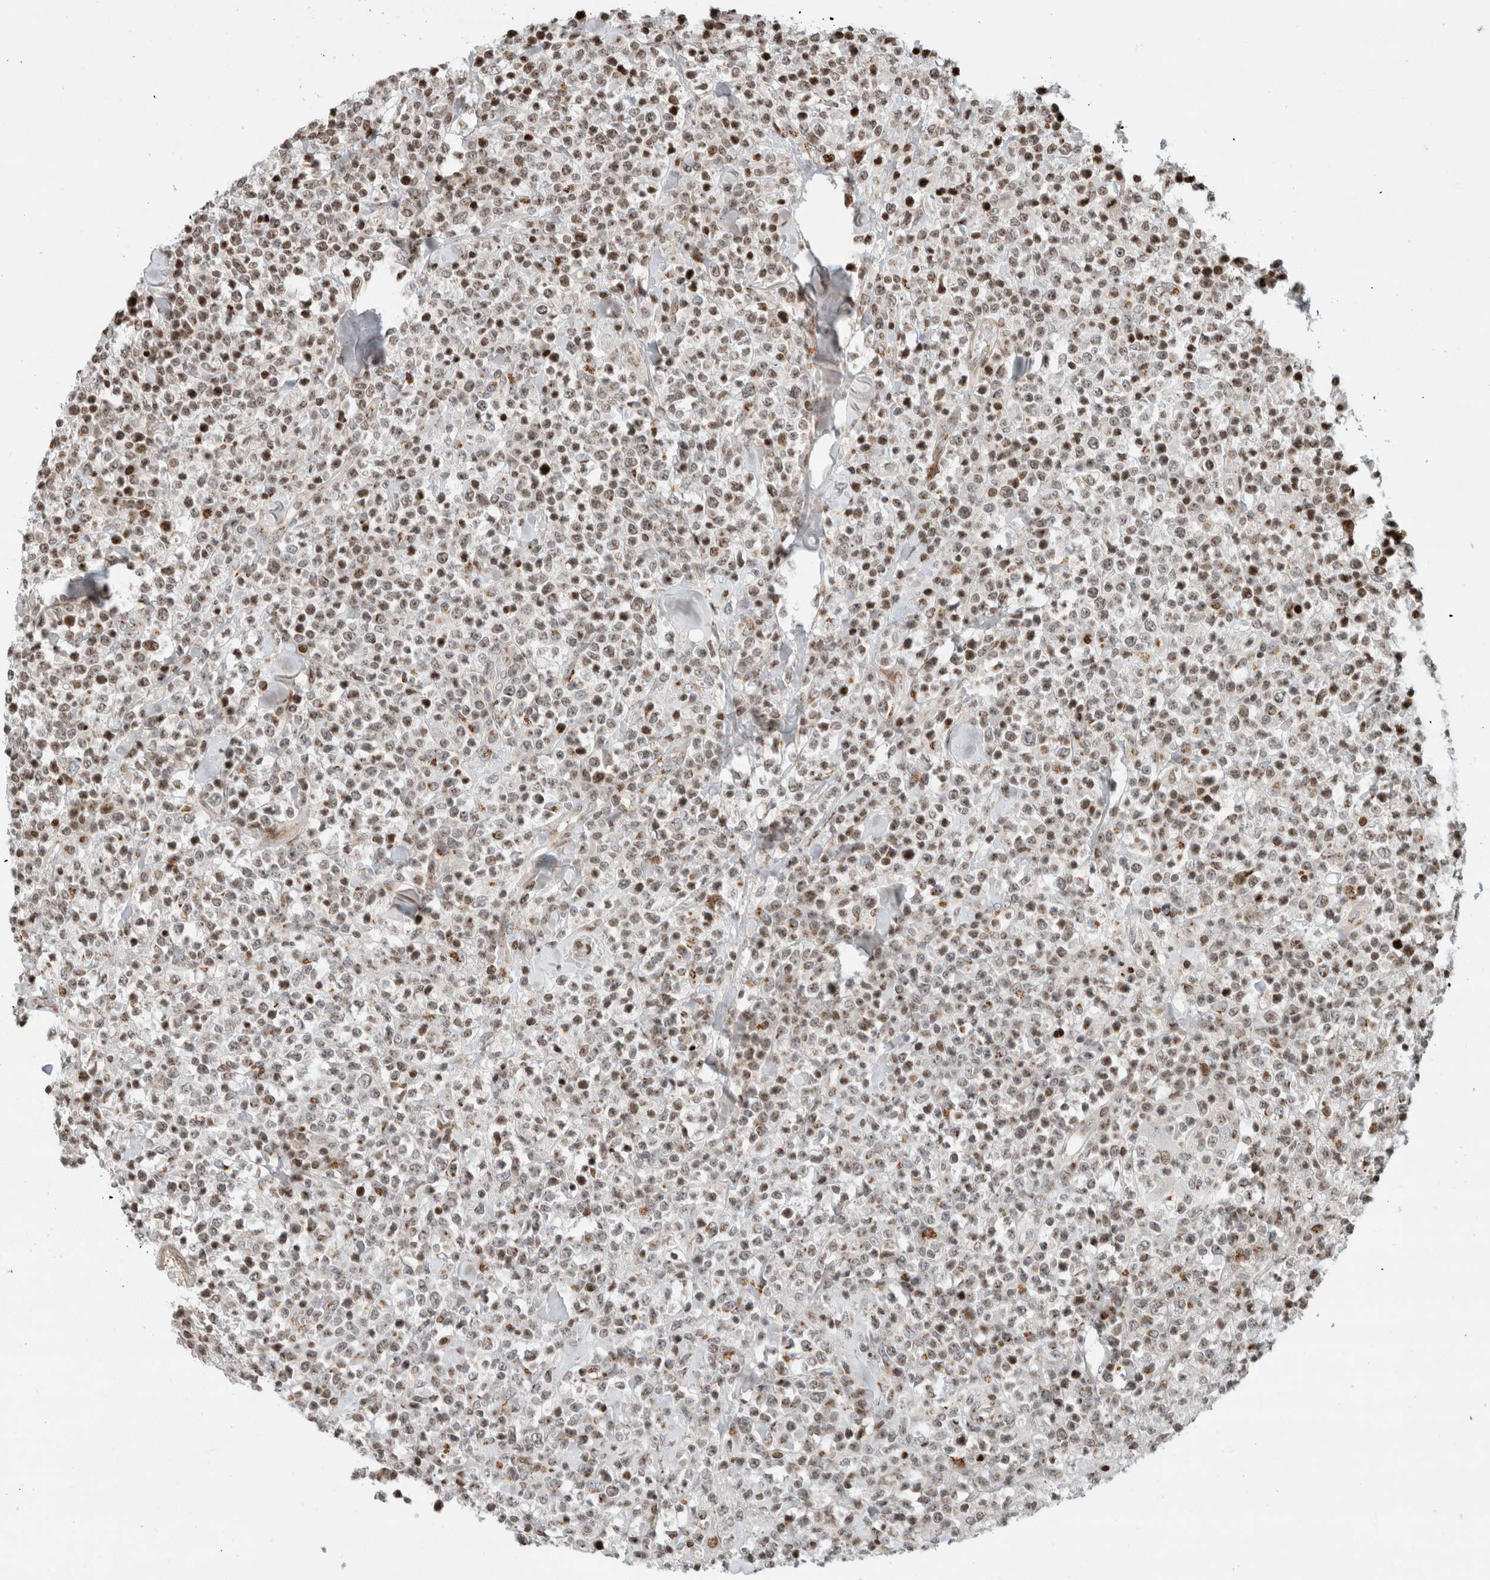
{"staining": {"intensity": "moderate", "quantity": ">75%", "location": "nuclear"}, "tissue": "lymphoma", "cell_type": "Tumor cells", "image_type": "cancer", "snomed": [{"axis": "morphology", "description": "Malignant lymphoma, non-Hodgkin's type, High grade"}, {"axis": "topography", "description": "Colon"}], "caption": "Approximately >75% of tumor cells in human high-grade malignant lymphoma, non-Hodgkin's type exhibit moderate nuclear protein staining as visualized by brown immunohistochemical staining.", "gene": "GINS4", "patient": {"sex": "female", "age": 53}}